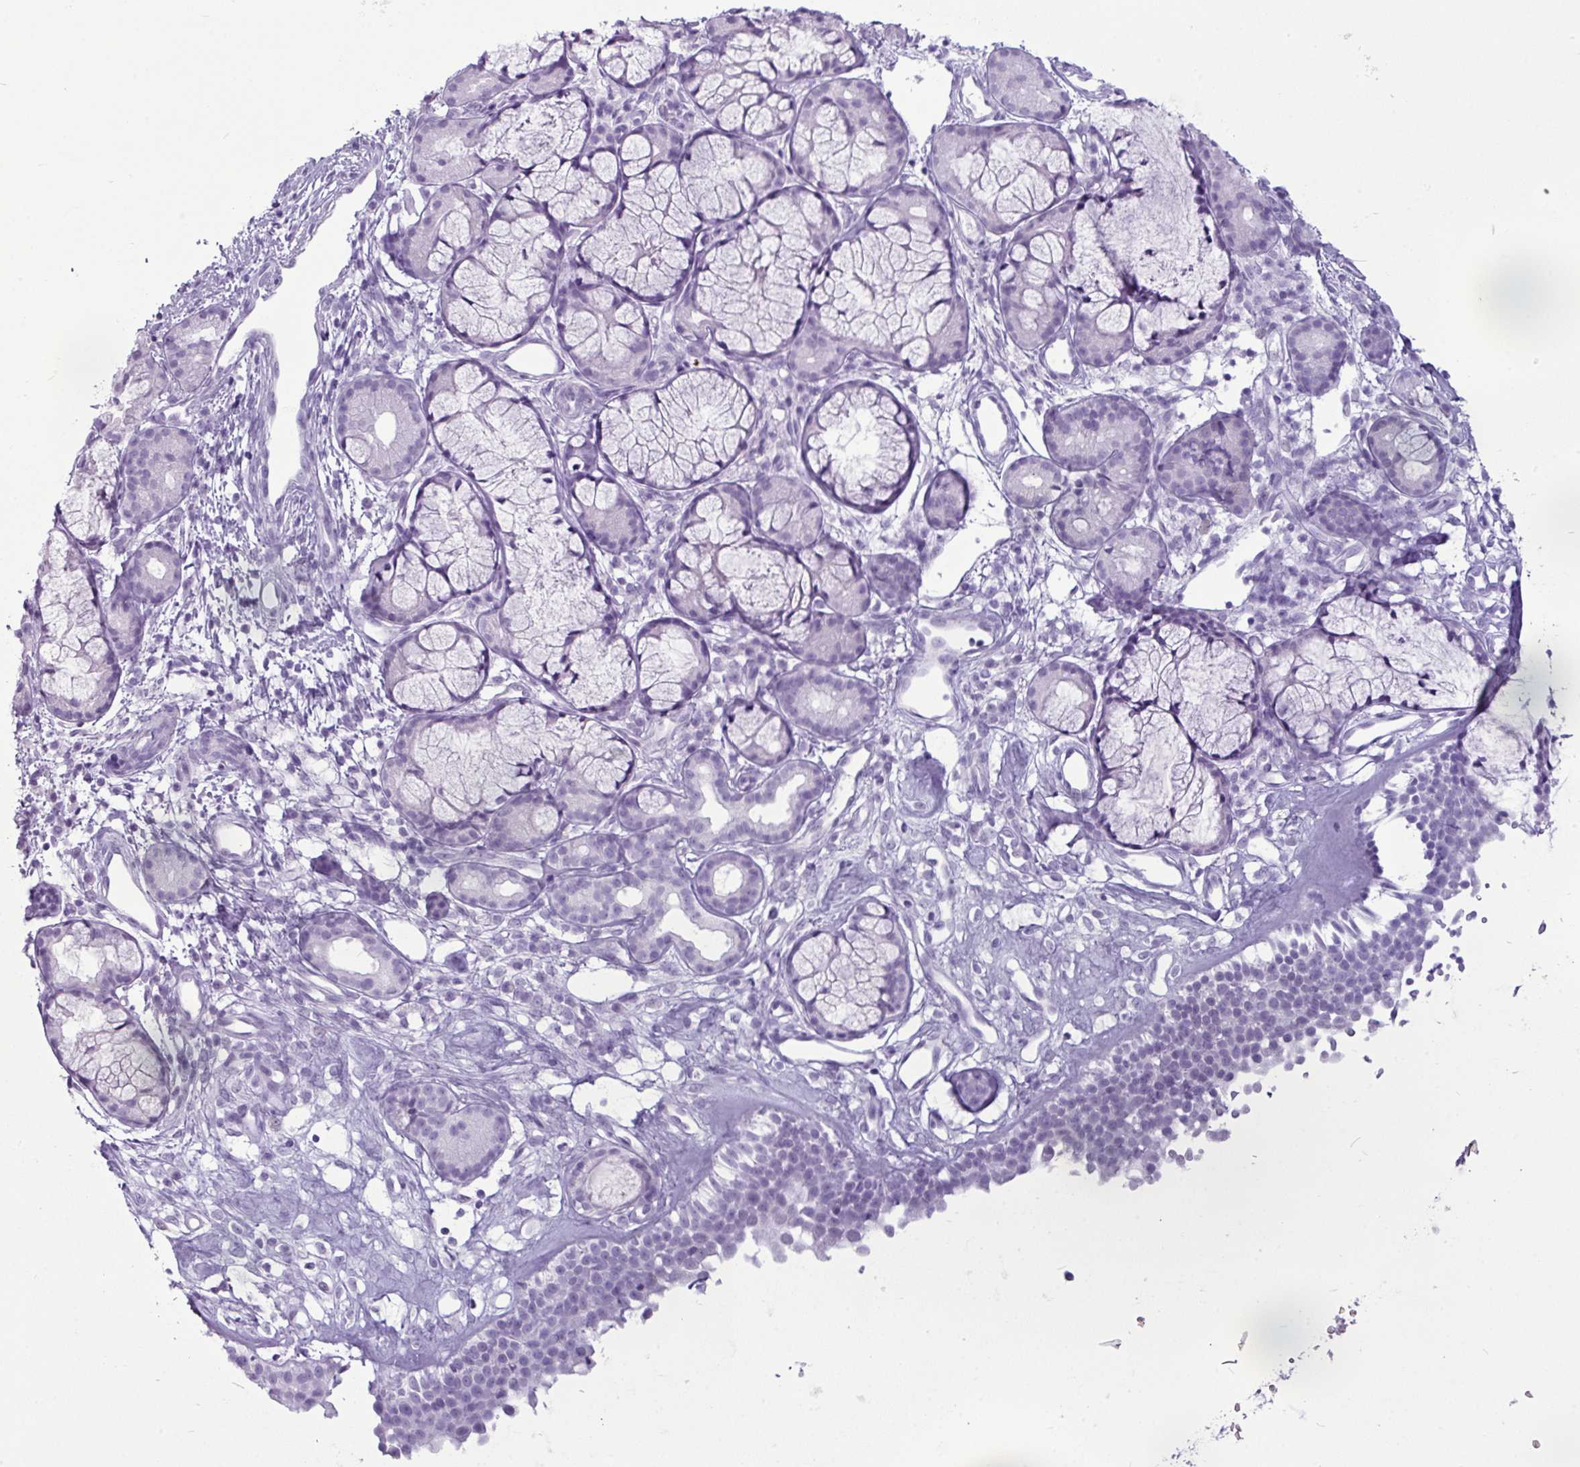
{"staining": {"intensity": "negative", "quantity": "none", "location": "none"}, "tissue": "nasopharynx", "cell_type": "Respiratory epithelial cells", "image_type": "normal", "snomed": [{"axis": "morphology", "description": "Normal tissue, NOS"}, {"axis": "topography", "description": "Nasopharynx"}], "caption": "This is an IHC histopathology image of benign human nasopharynx. There is no expression in respiratory epithelial cells.", "gene": "AMY2A", "patient": {"sex": "female", "age": 62}}